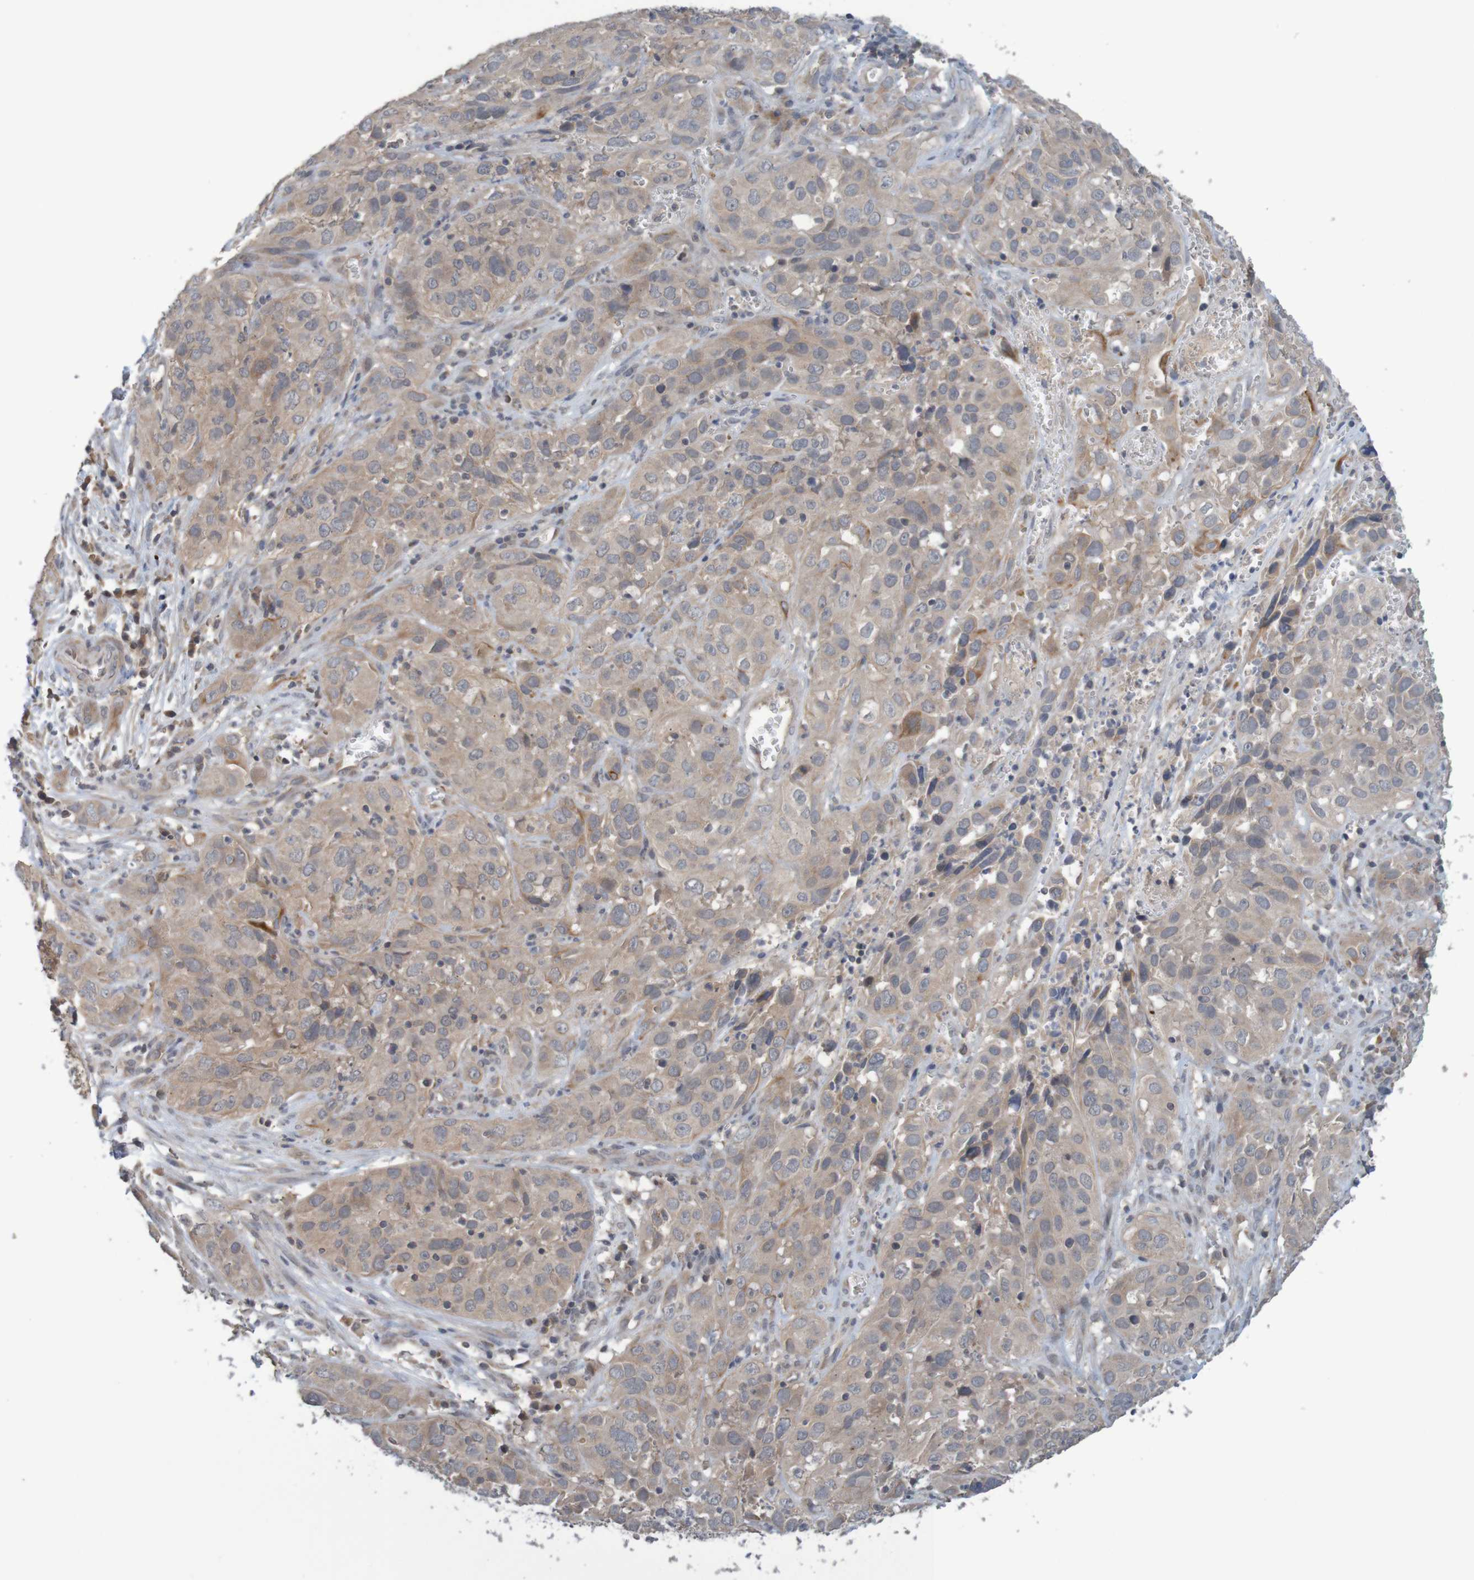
{"staining": {"intensity": "weak", "quantity": ">75%", "location": "cytoplasmic/membranous"}, "tissue": "cervical cancer", "cell_type": "Tumor cells", "image_type": "cancer", "snomed": [{"axis": "morphology", "description": "Squamous cell carcinoma, NOS"}, {"axis": "topography", "description": "Cervix"}], "caption": "An IHC histopathology image of tumor tissue is shown. Protein staining in brown highlights weak cytoplasmic/membranous positivity in cervical cancer (squamous cell carcinoma) within tumor cells.", "gene": "ANKK1", "patient": {"sex": "female", "age": 32}}